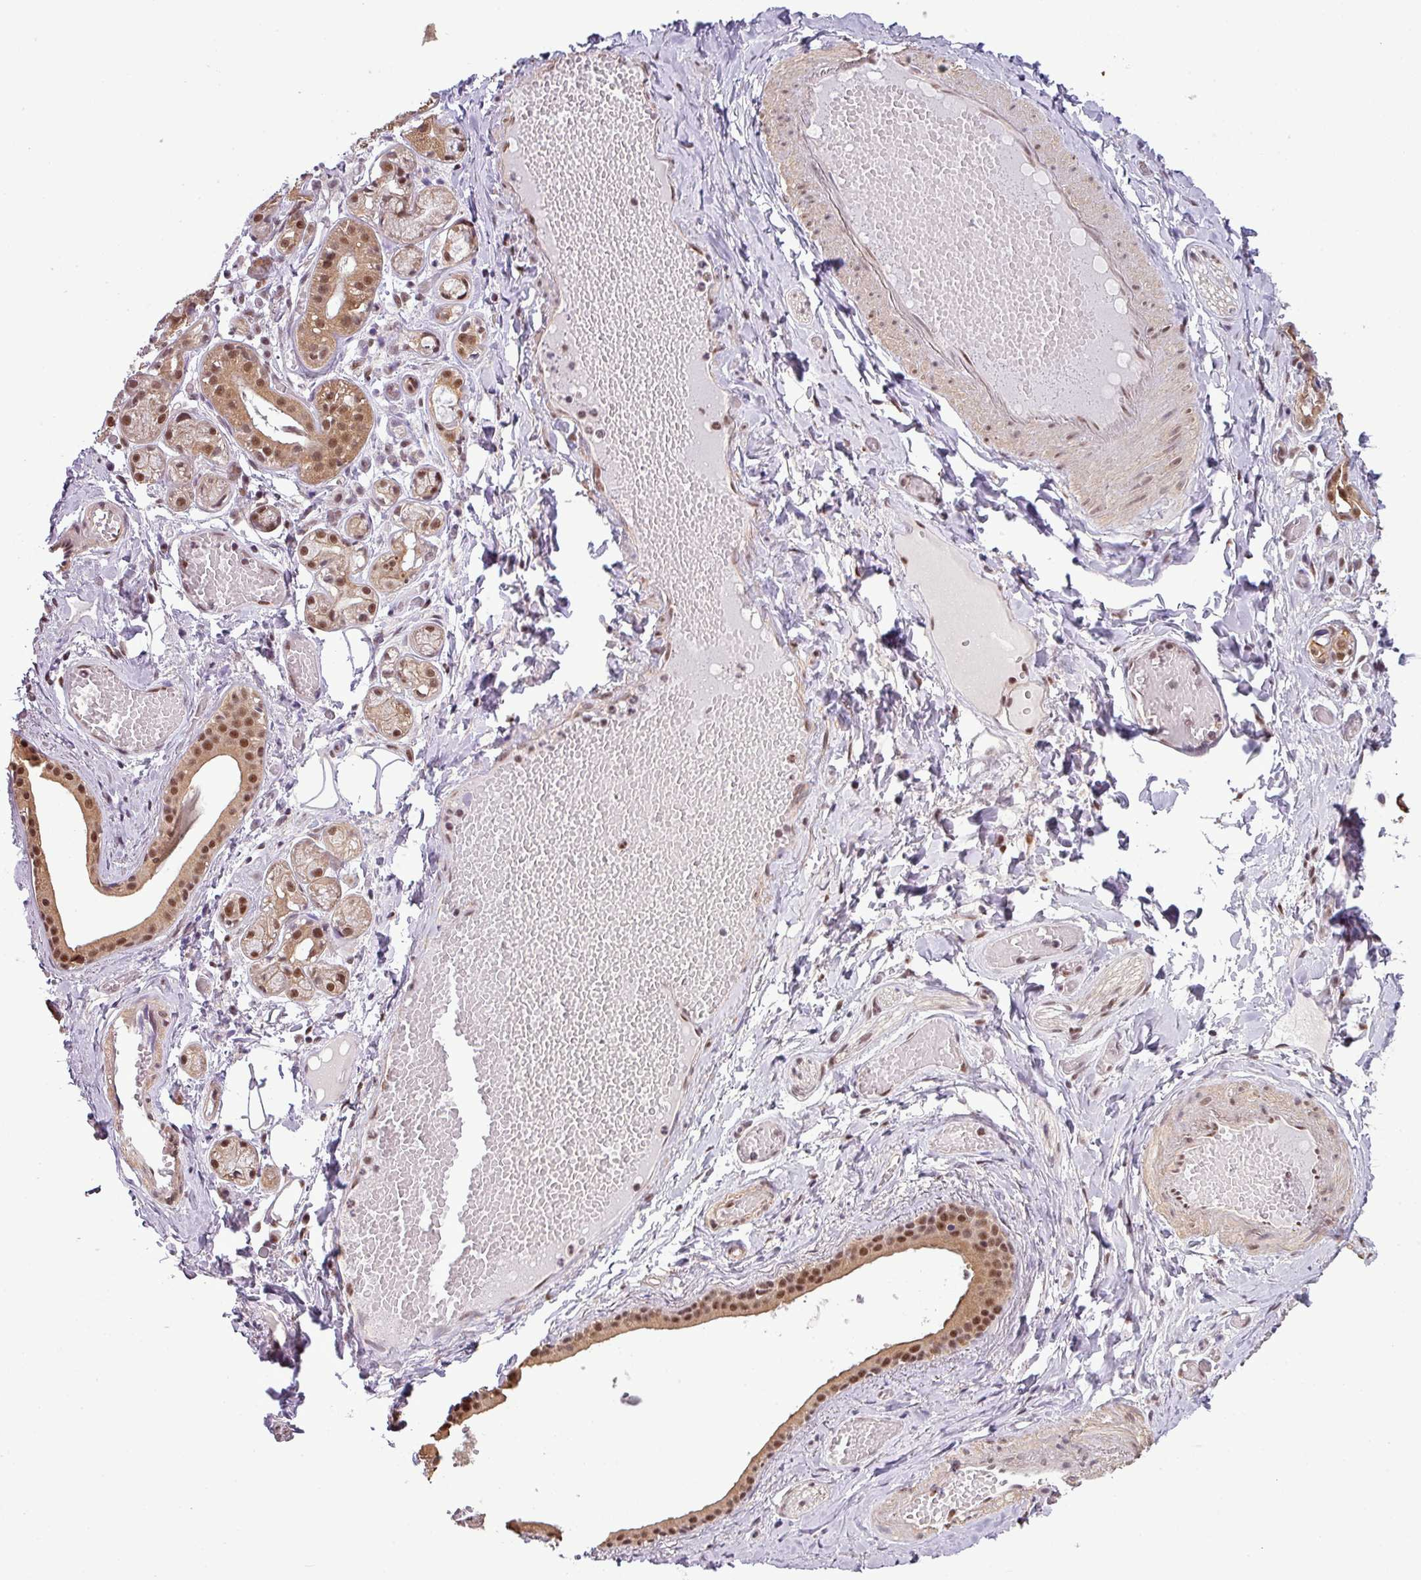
{"staining": {"intensity": "moderate", "quantity": ">75%", "location": "cytoplasmic/membranous,nuclear"}, "tissue": "salivary gland", "cell_type": "Glandular cells", "image_type": "normal", "snomed": [{"axis": "morphology", "description": "Normal tissue, NOS"}, {"axis": "topography", "description": "Salivary gland"}], "caption": "Salivary gland stained with a protein marker displays moderate staining in glandular cells.", "gene": "ZNF217", "patient": {"sex": "male", "age": 82}}